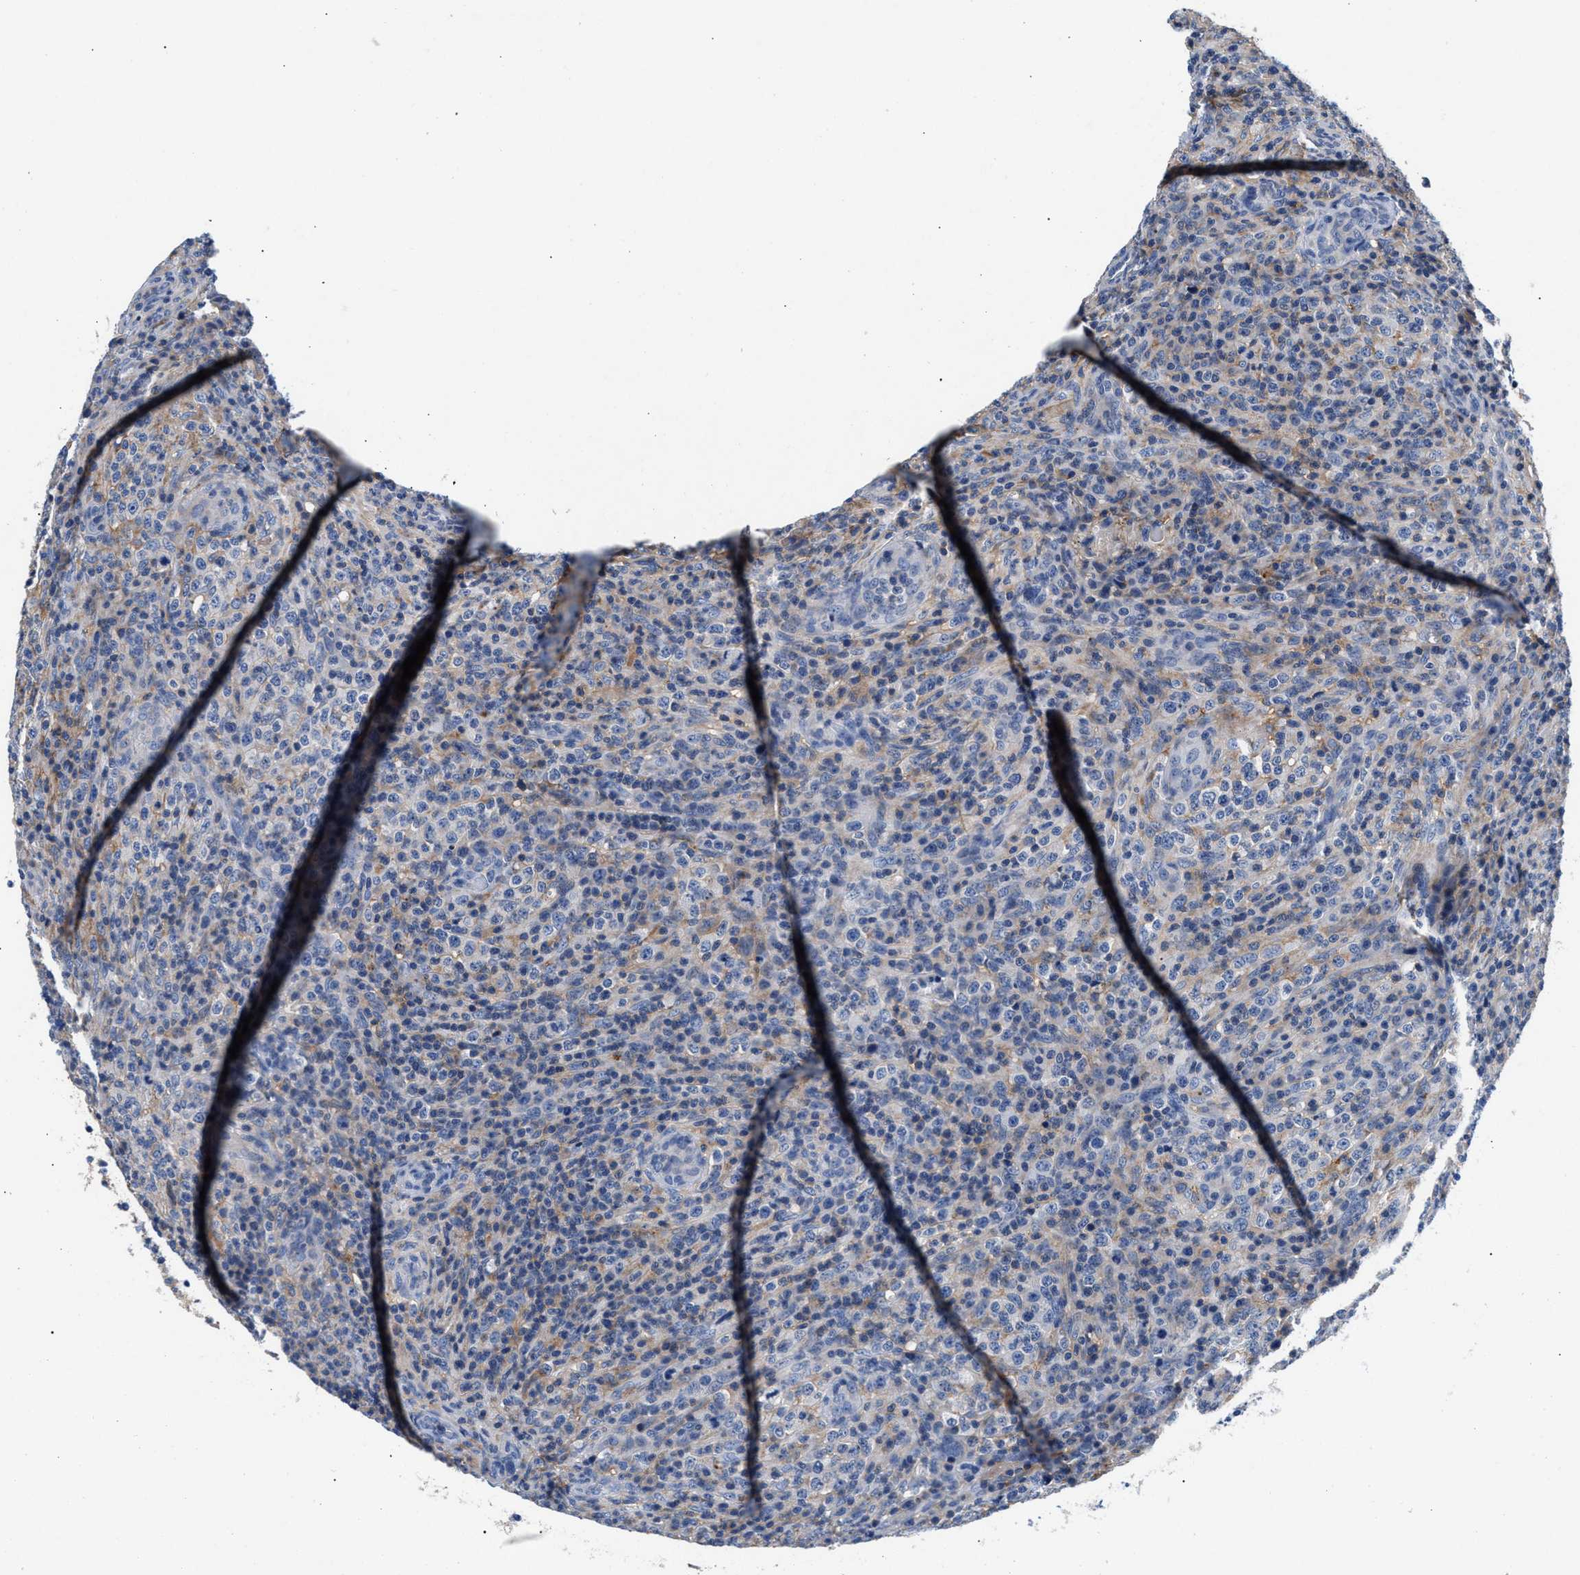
{"staining": {"intensity": "negative", "quantity": "none", "location": "none"}, "tissue": "lymphoma", "cell_type": "Tumor cells", "image_type": "cancer", "snomed": [{"axis": "morphology", "description": "Malignant lymphoma, non-Hodgkin's type, High grade"}, {"axis": "topography", "description": "Lymph node"}], "caption": "This micrograph is of malignant lymphoma, non-Hodgkin's type (high-grade) stained with immunohistochemistry to label a protein in brown with the nuclei are counter-stained blue. There is no expression in tumor cells. (Immunohistochemistry, brightfield microscopy, high magnification).", "gene": "GNAI3", "patient": {"sex": "female", "age": 76}}